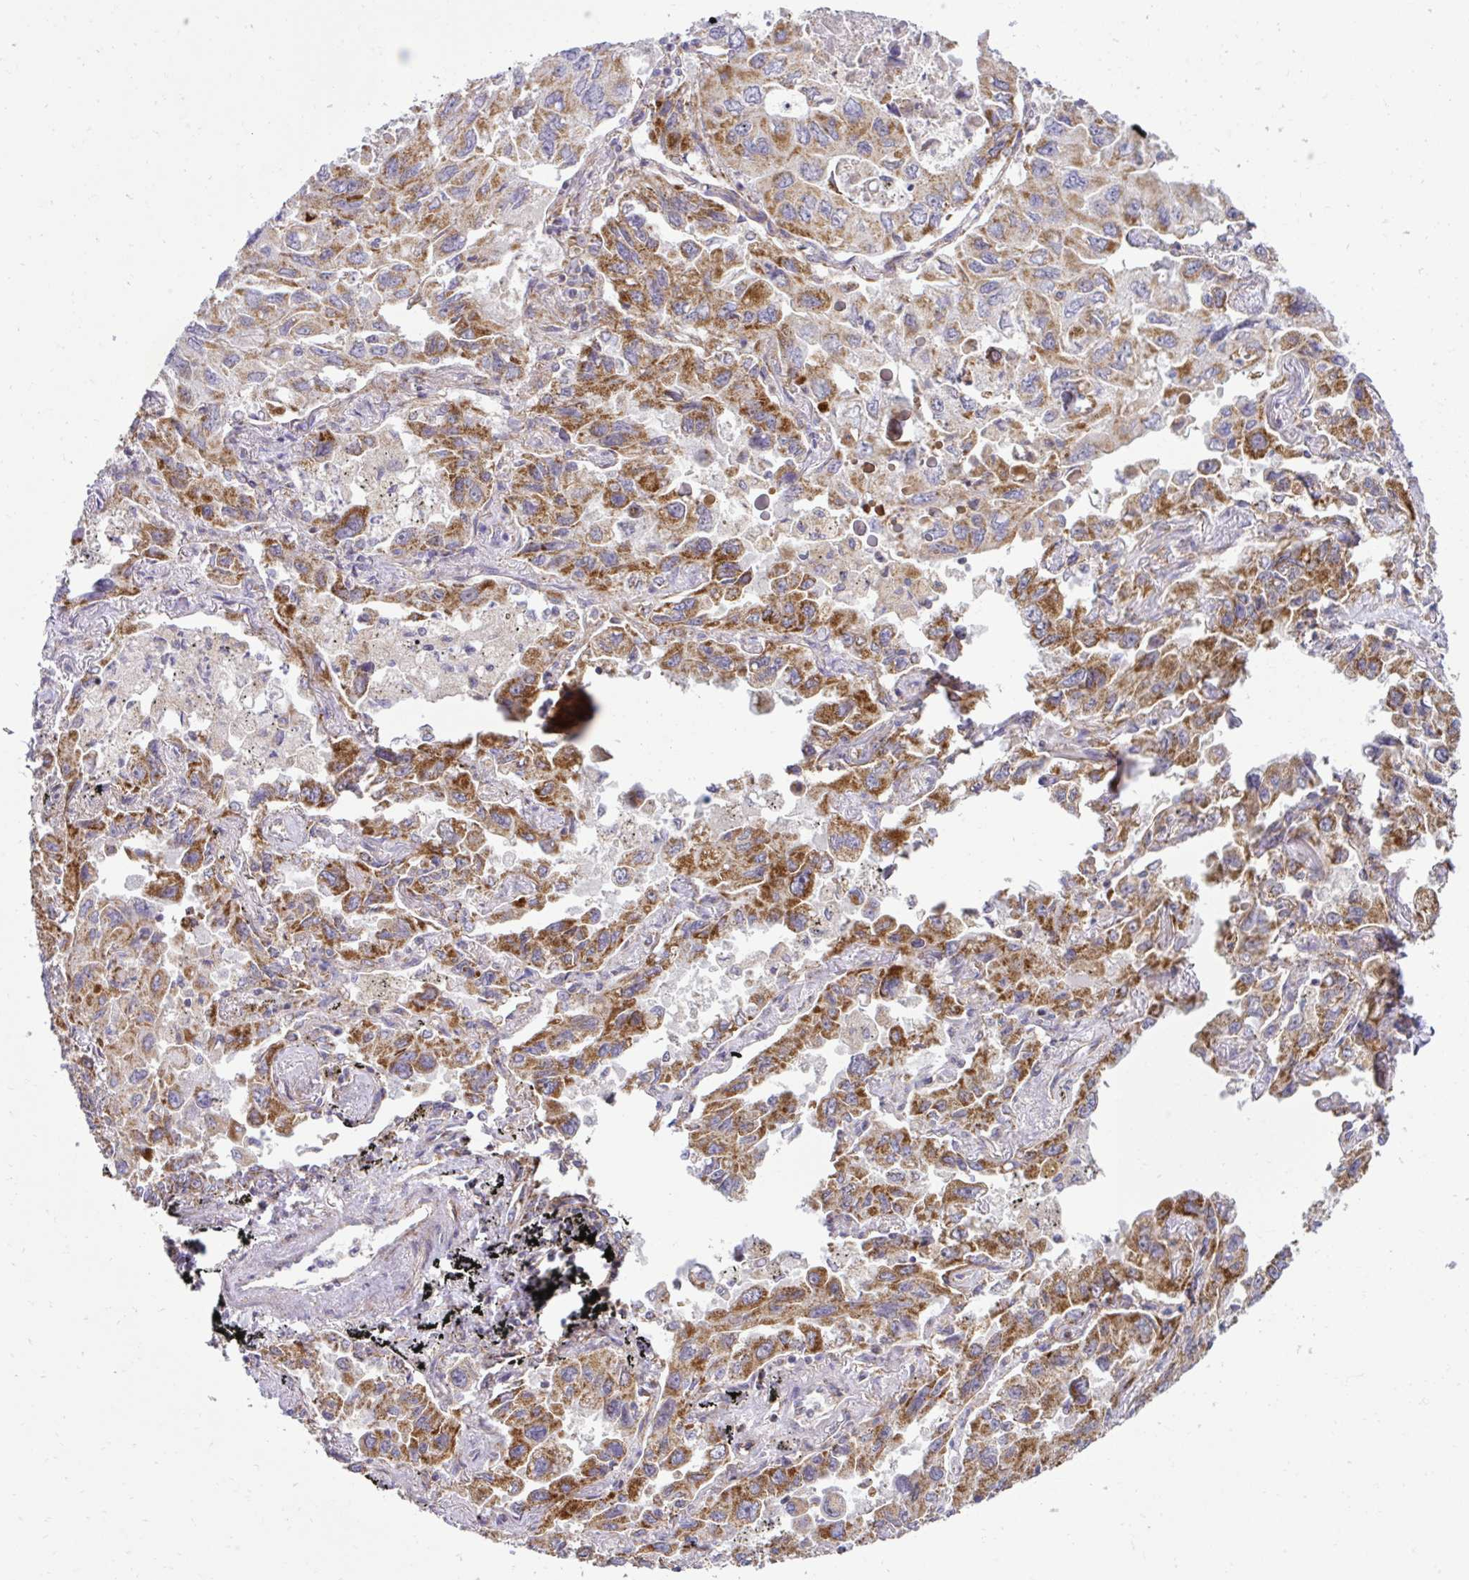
{"staining": {"intensity": "moderate", "quantity": ">75%", "location": "cytoplasmic/membranous"}, "tissue": "lung cancer", "cell_type": "Tumor cells", "image_type": "cancer", "snomed": [{"axis": "morphology", "description": "Adenocarcinoma, NOS"}, {"axis": "topography", "description": "Lung"}], "caption": "This photomicrograph reveals IHC staining of lung cancer, with medium moderate cytoplasmic/membranous positivity in approximately >75% of tumor cells.", "gene": "LIMS1", "patient": {"sex": "male", "age": 64}}